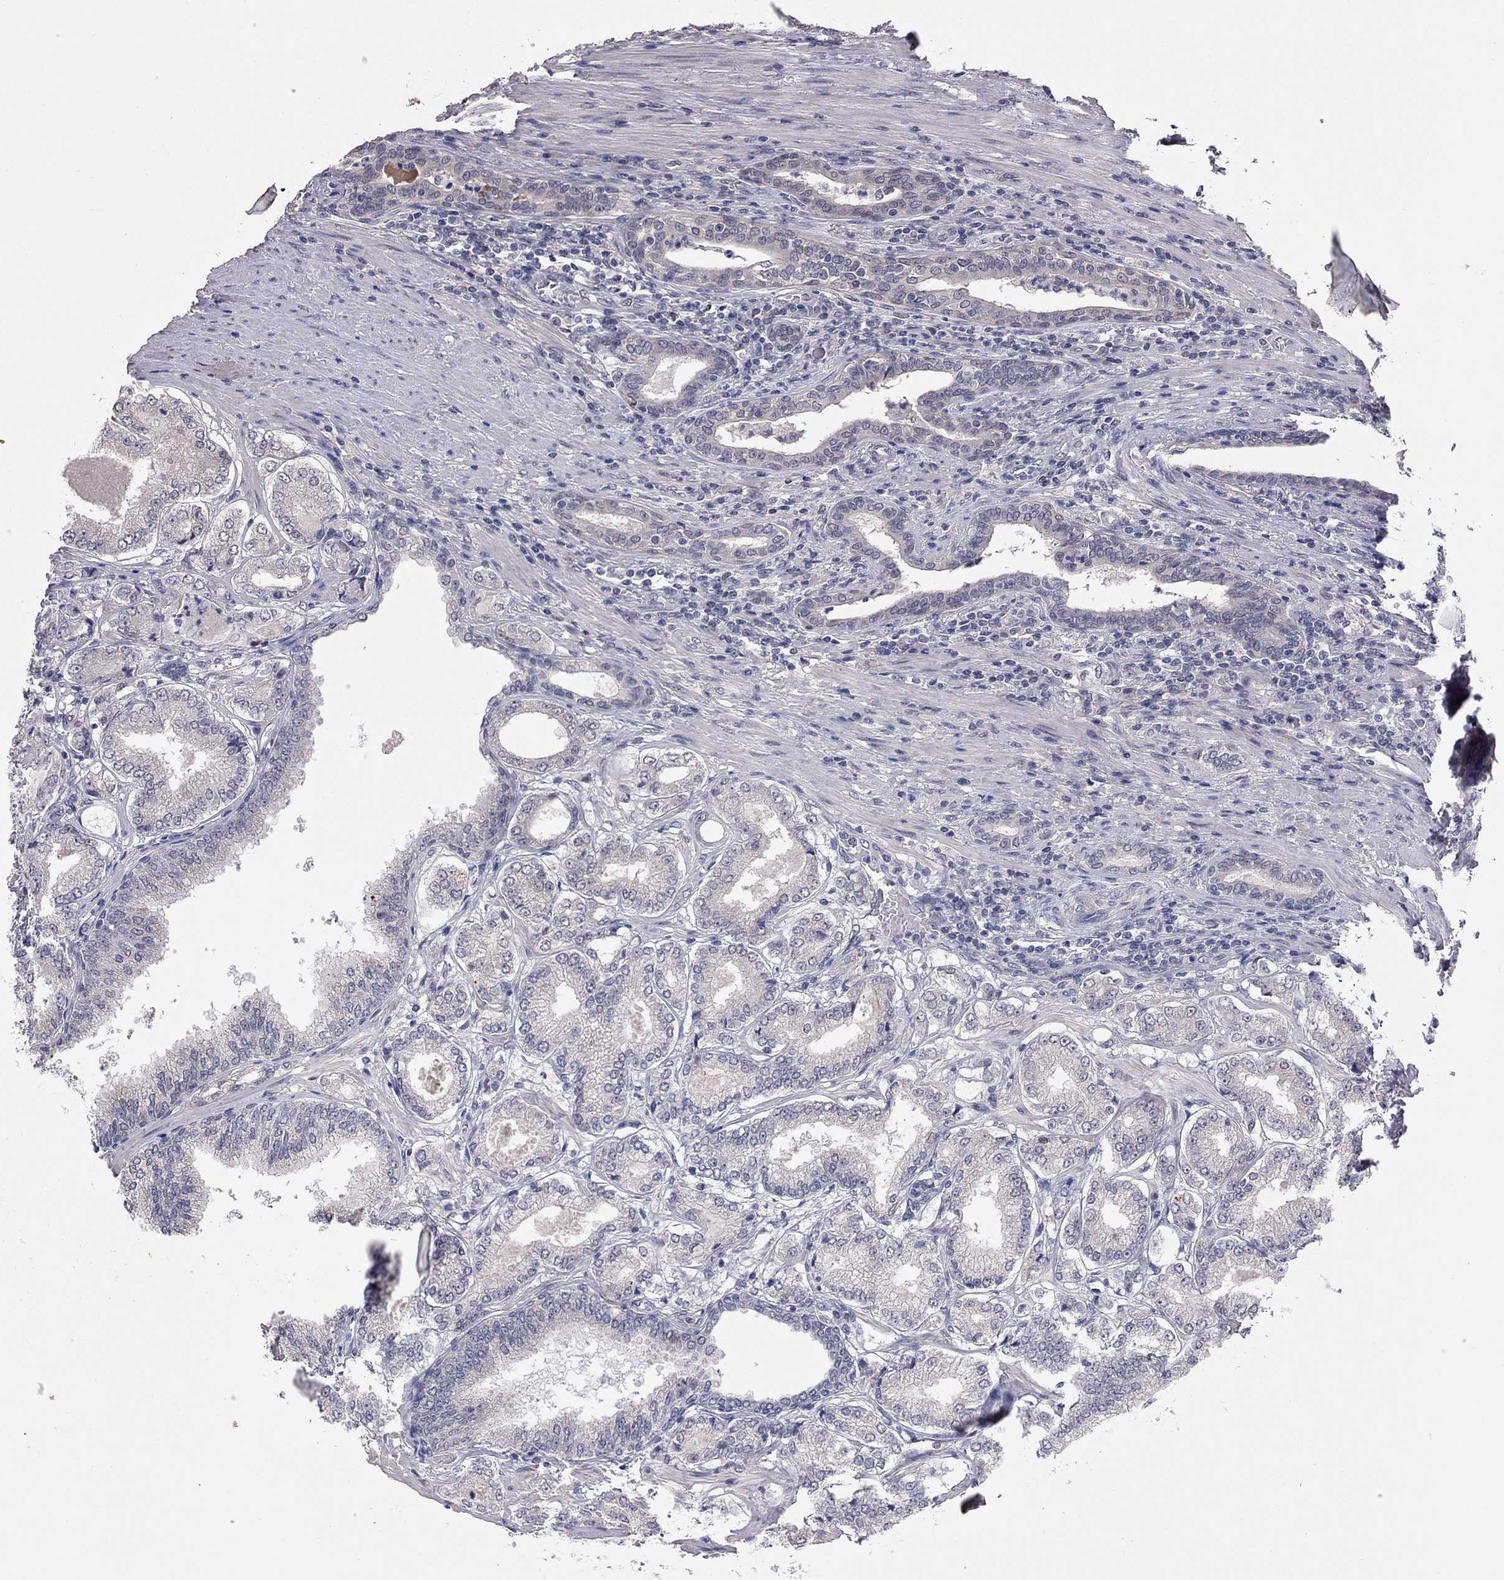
{"staining": {"intensity": "negative", "quantity": "none", "location": "none"}, "tissue": "prostate cancer", "cell_type": "Tumor cells", "image_type": "cancer", "snomed": [{"axis": "morphology", "description": "Adenocarcinoma, NOS"}, {"axis": "topography", "description": "Prostate"}], "caption": "Protein analysis of prostate cancer (adenocarcinoma) reveals no significant positivity in tumor cells.", "gene": "FABP12", "patient": {"sex": "male", "age": 65}}